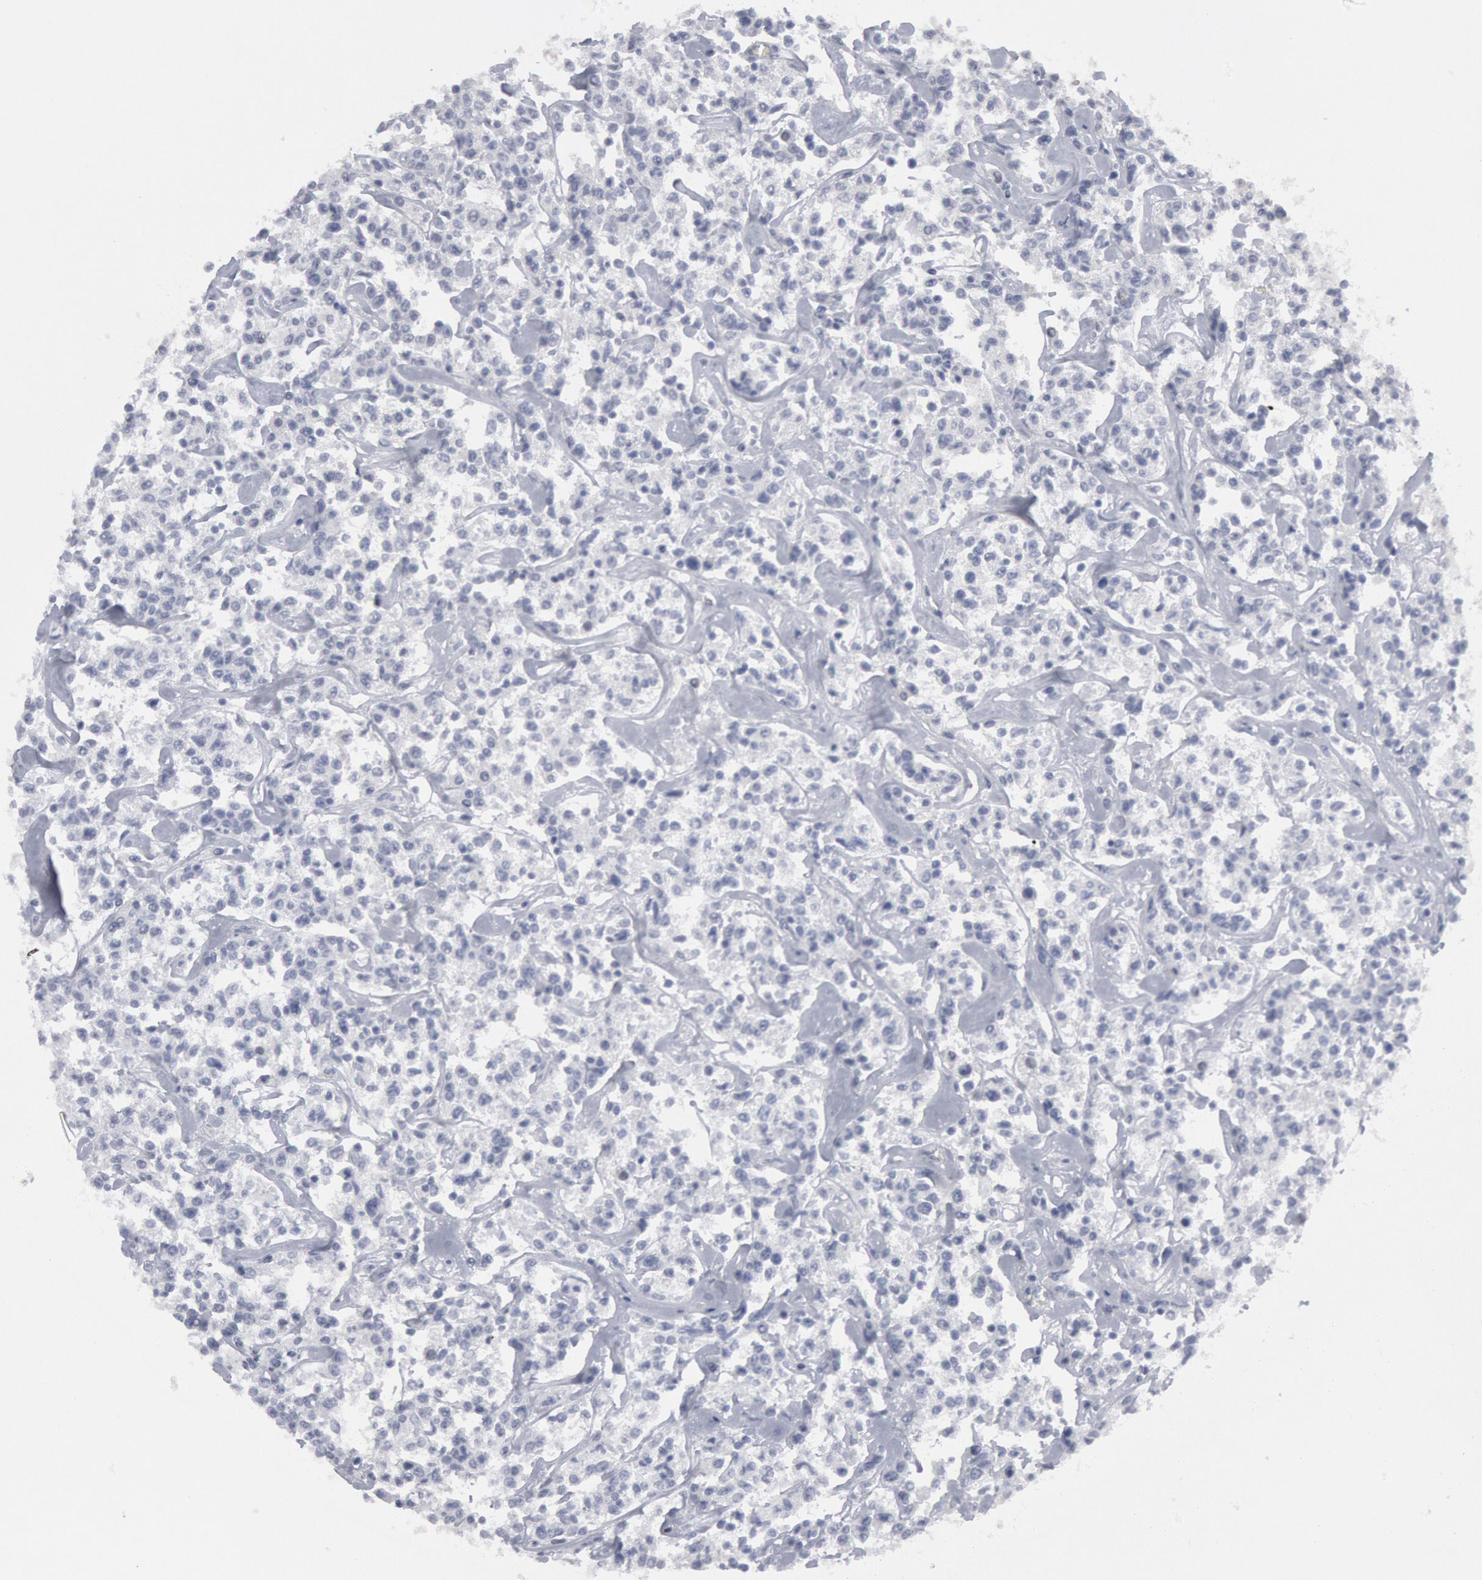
{"staining": {"intensity": "negative", "quantity": "none", "location": "none"}, "tissue": "lymphoma", "cell_type": "Tumor cells", "image_type": "cancer", "snomed": [{"axis": "morphology", "description": "Malignant lymphoma, non-Hodgkin's type, Low grade"}, {"axis": "topography", "description": "Small intestine"}], "caption": "The IHC photomicrograph has no significant positivity in tumor cells of lymphoma tissue. (Brightfield microscopy of DAB (3,3'-diaminobenzidine) immunohistochemistry (IHC) at high magnification).", "gene": "DMC1", "patient": {"sex": "female", "age": 59}}